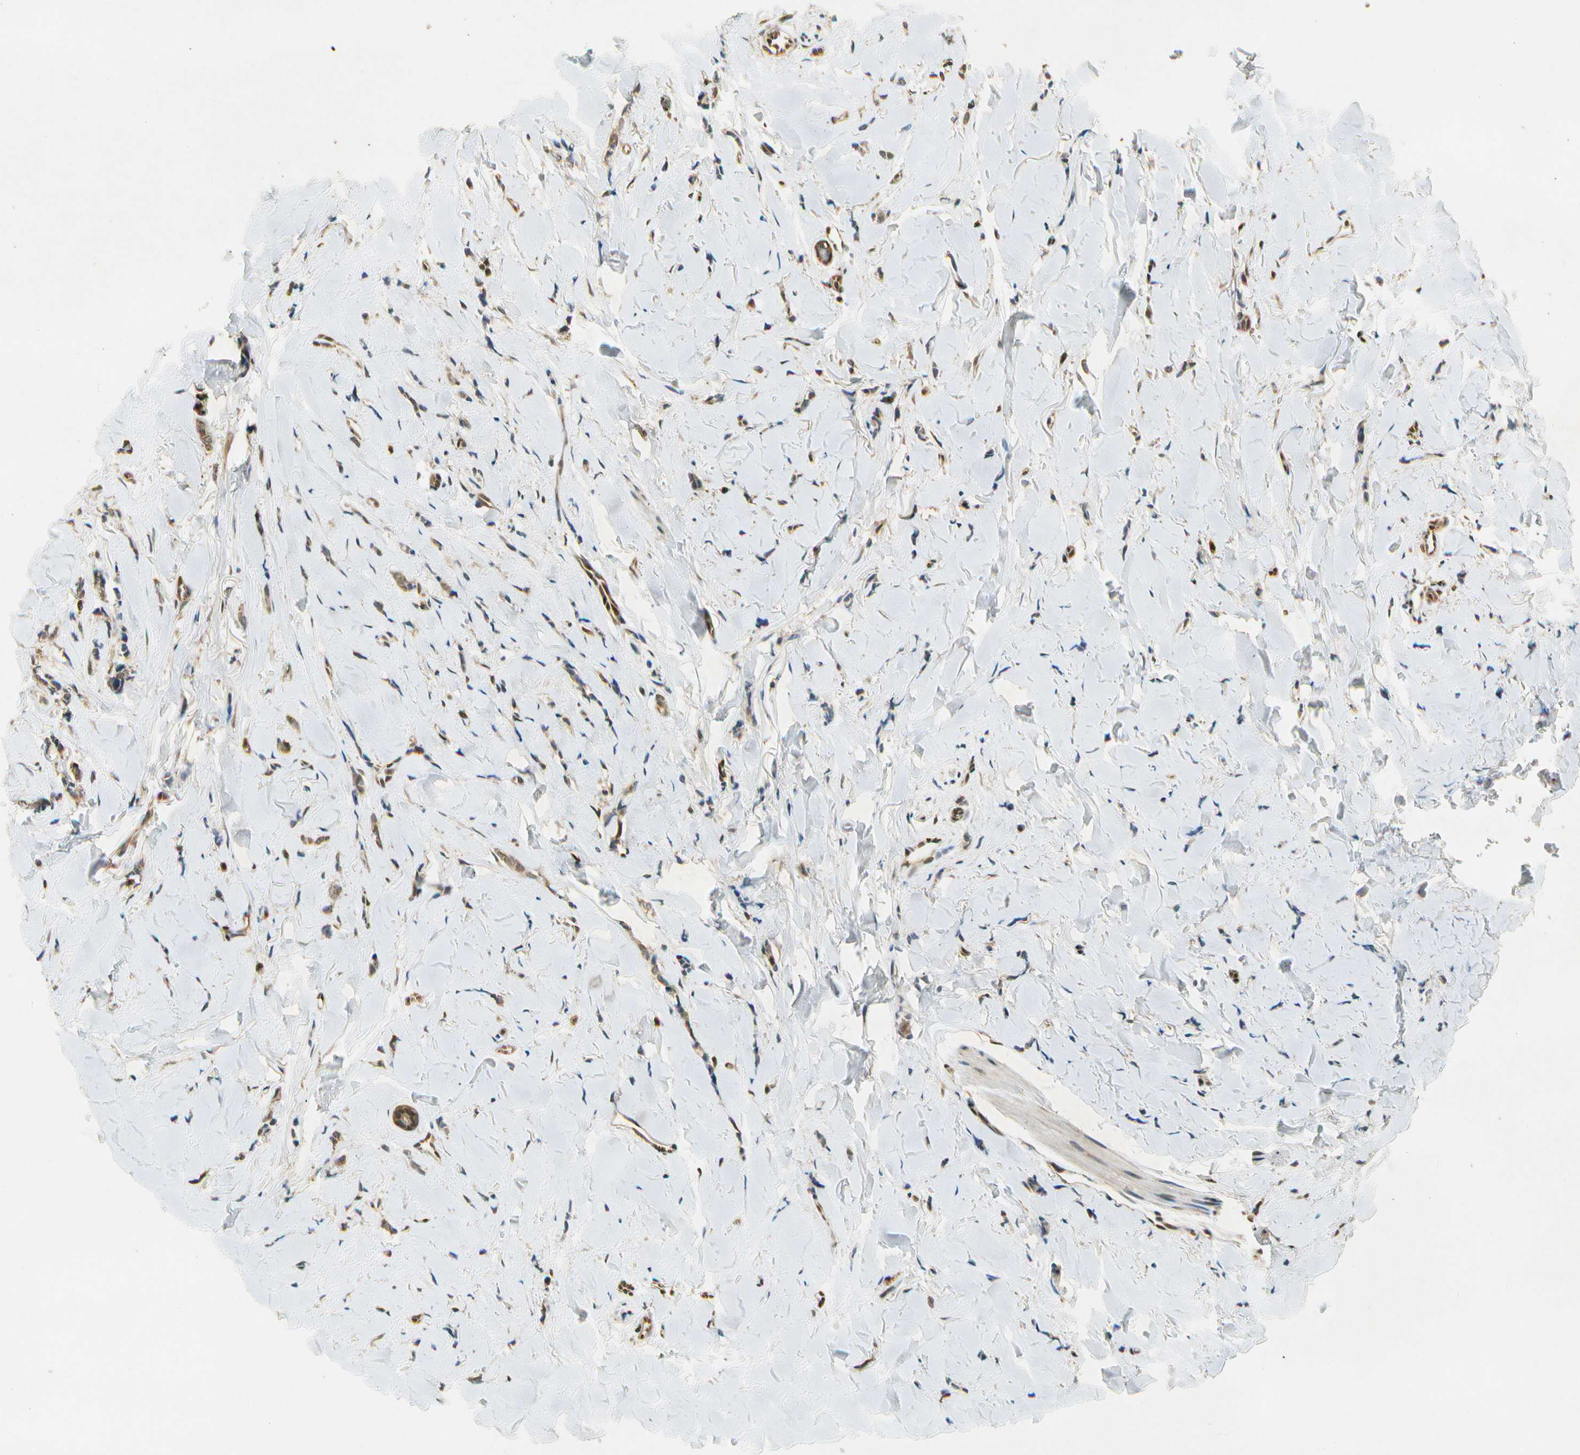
{"staining": {"intensity": "moderate", "quantity": ">75%", "location": "cytoplasmic/membranous"}, "tissue": "breast cancer", "cell_type": "Tumor cells", "image_type": "cancer", "snomed": [{"axis": "morphology", "description": "Lobular carcinoma"}, {"axis": "topography", "description": "Skin"}, {"axis": "topography", "description": "Breast"}], "caption": "About >75% of tumor cells in human breast cancer (lobular carcinoma) show moderate cytoplasmic/membranous protein positivity as visualized by brown immunohistochemical staining.", "gene": "EIF1AX", "patient": {"sex": "female", "age": 46}}